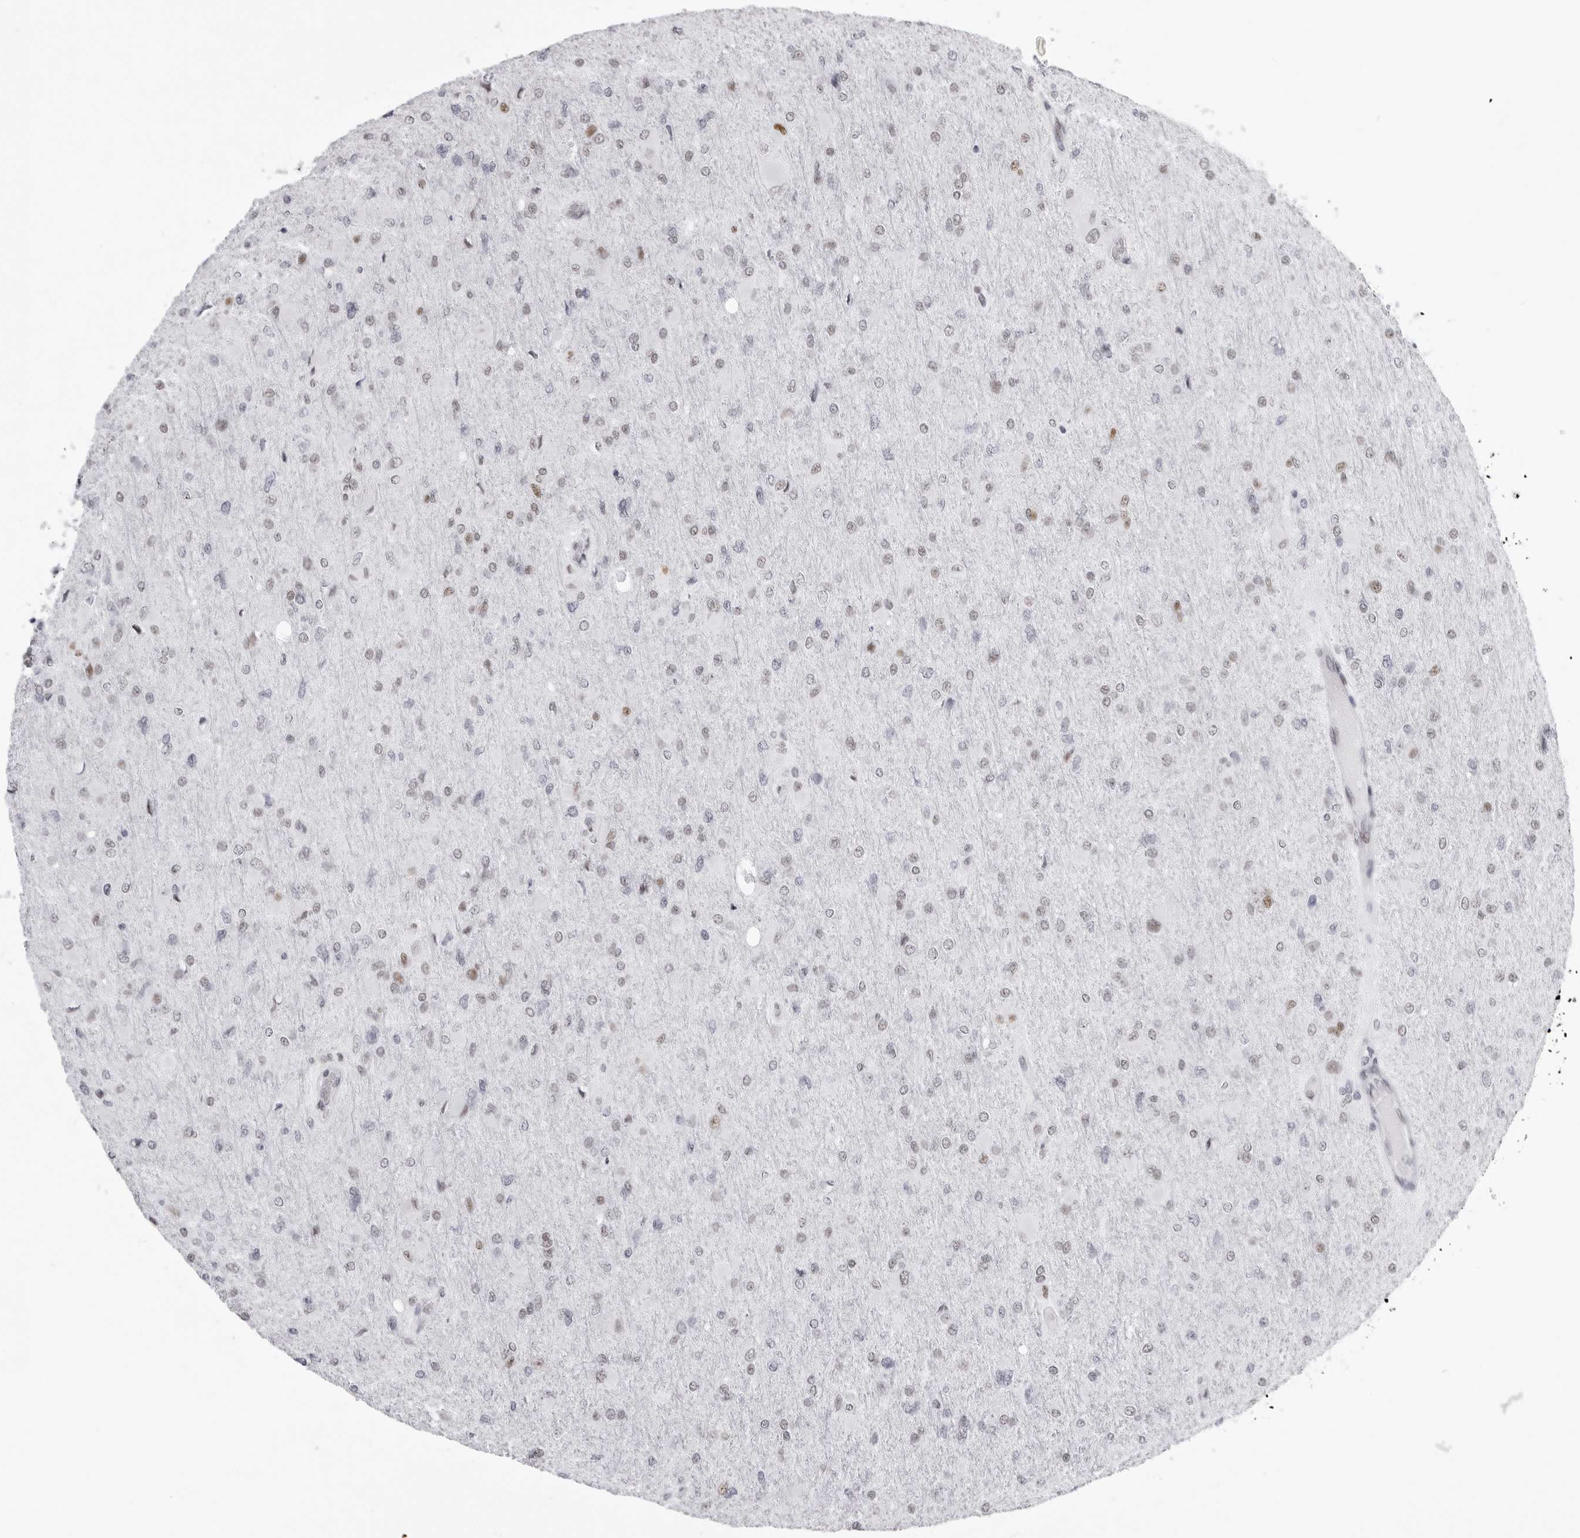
{"staining": {"intensity": "negative", "quantity": "none", "location": "none"}, "tissue": "glioma", "cell_type": "Tumor cells", "image_type": "cancer", "snomed": [{"axis": "morphology", "description": "Glioma, malignant, High grade"}, {"axis": "topography", "description": "Cerebral cortex"}], "caption": "Immunohistochemistry histopathology image of neoplastic tissue: glioma stained with DAB (3,3'-diaminobenzidine) shows no significant protein expression in tumor cells.", "gene": "IRF2BP2", "patient": {"sex": "female", "age": 36}}